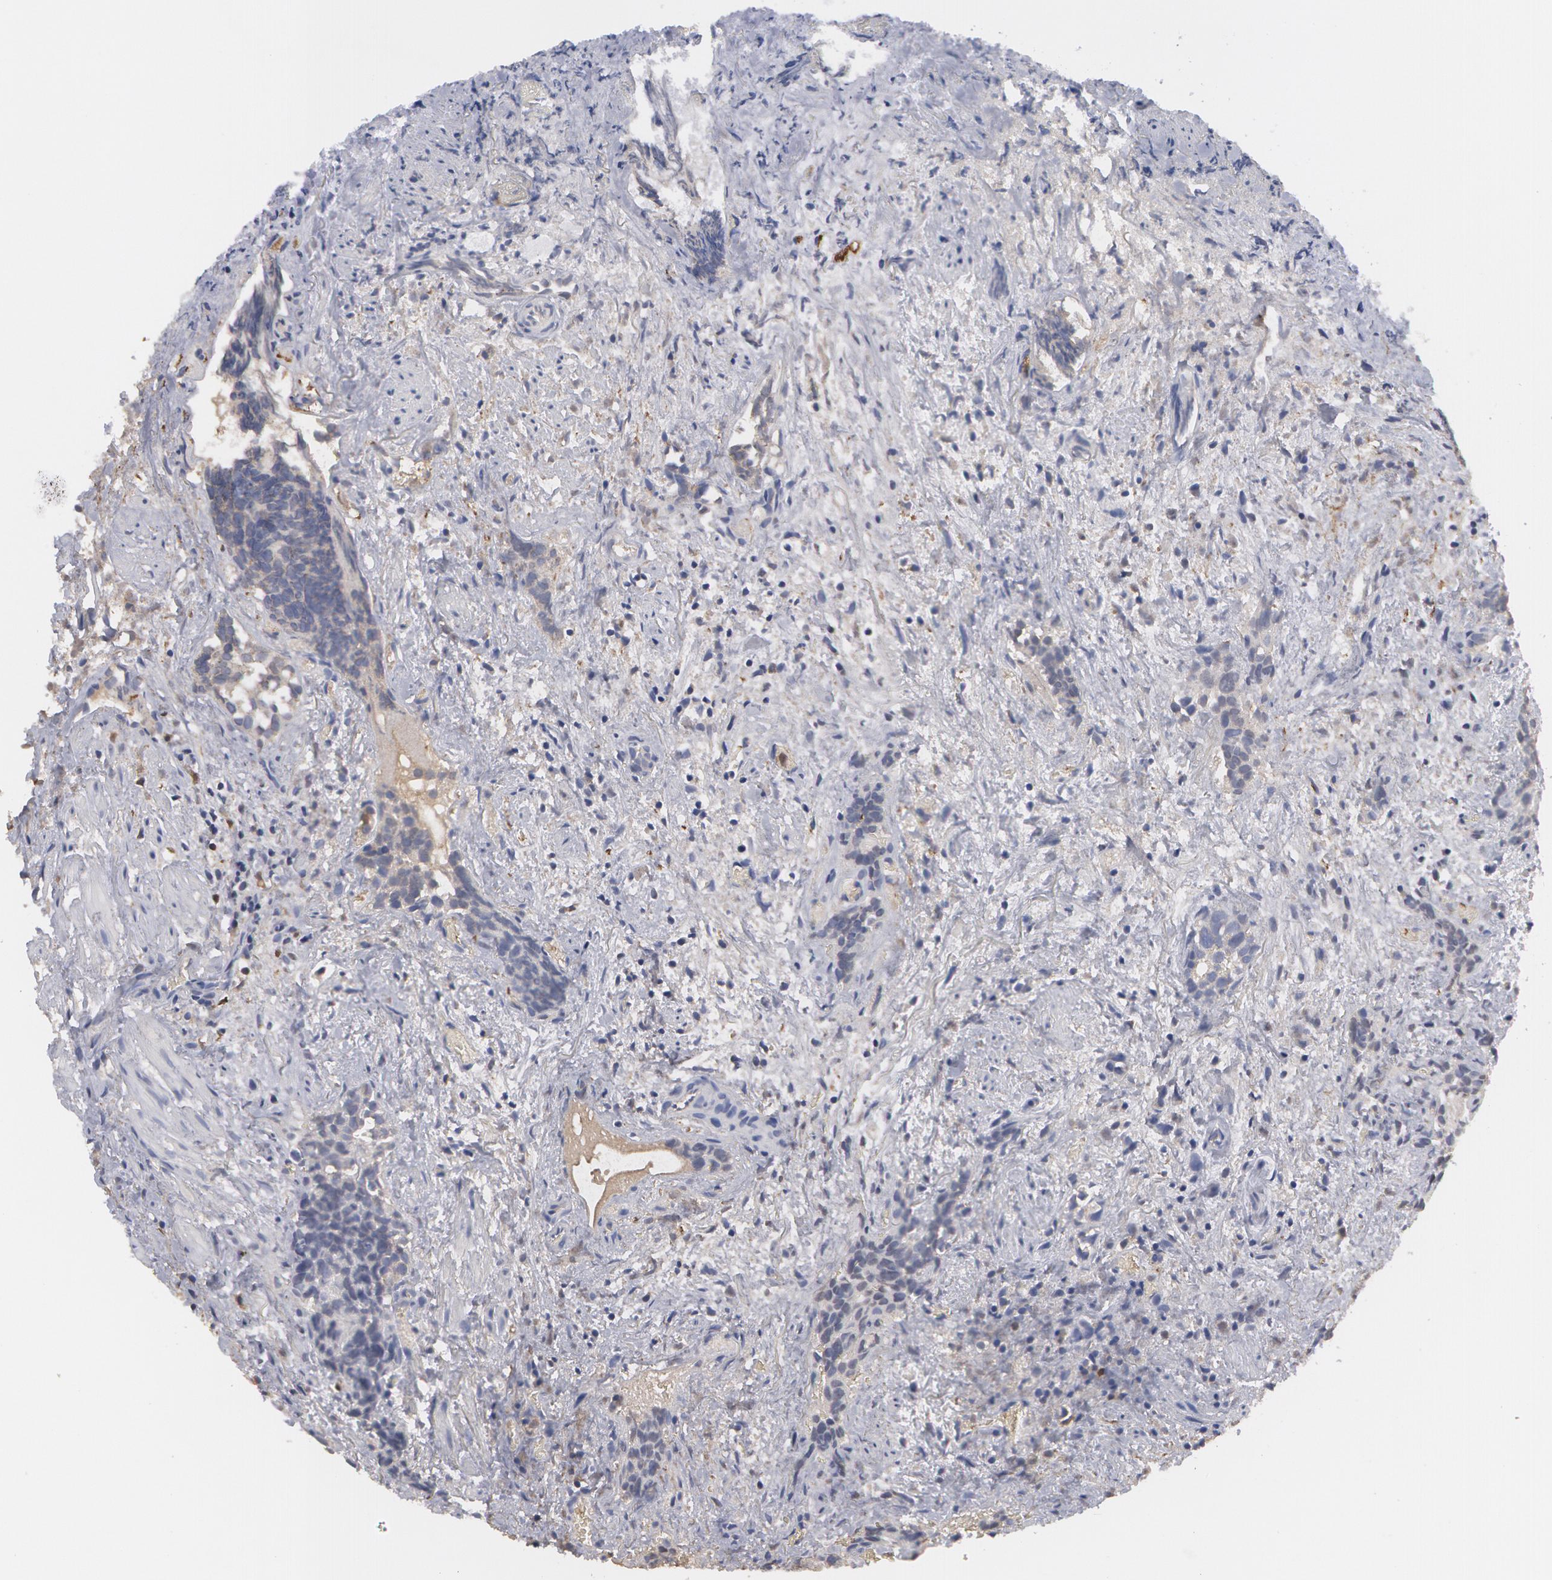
{"staining": {"intensity": "weak", "quantity": "25%-75%", "location": "cytoplasmic/membranous"}, "tissue": "urothelial cancer", "cell_type": "Tumor cells", "image_type": "cancer", "snomed": [{"axis": "morphology", "description": "Urothelial carcinoma, High grade"}, {"axis": "topography", "description": "Urinary bladder"}], "caption": "Protein expression analysis of urothelial cancer displays weak cytoplasmic/membranous positivity in approximately 25%-75% of tumor cells.", "gene": "CAT", "patient": {"sex": "female", "age": 78}}